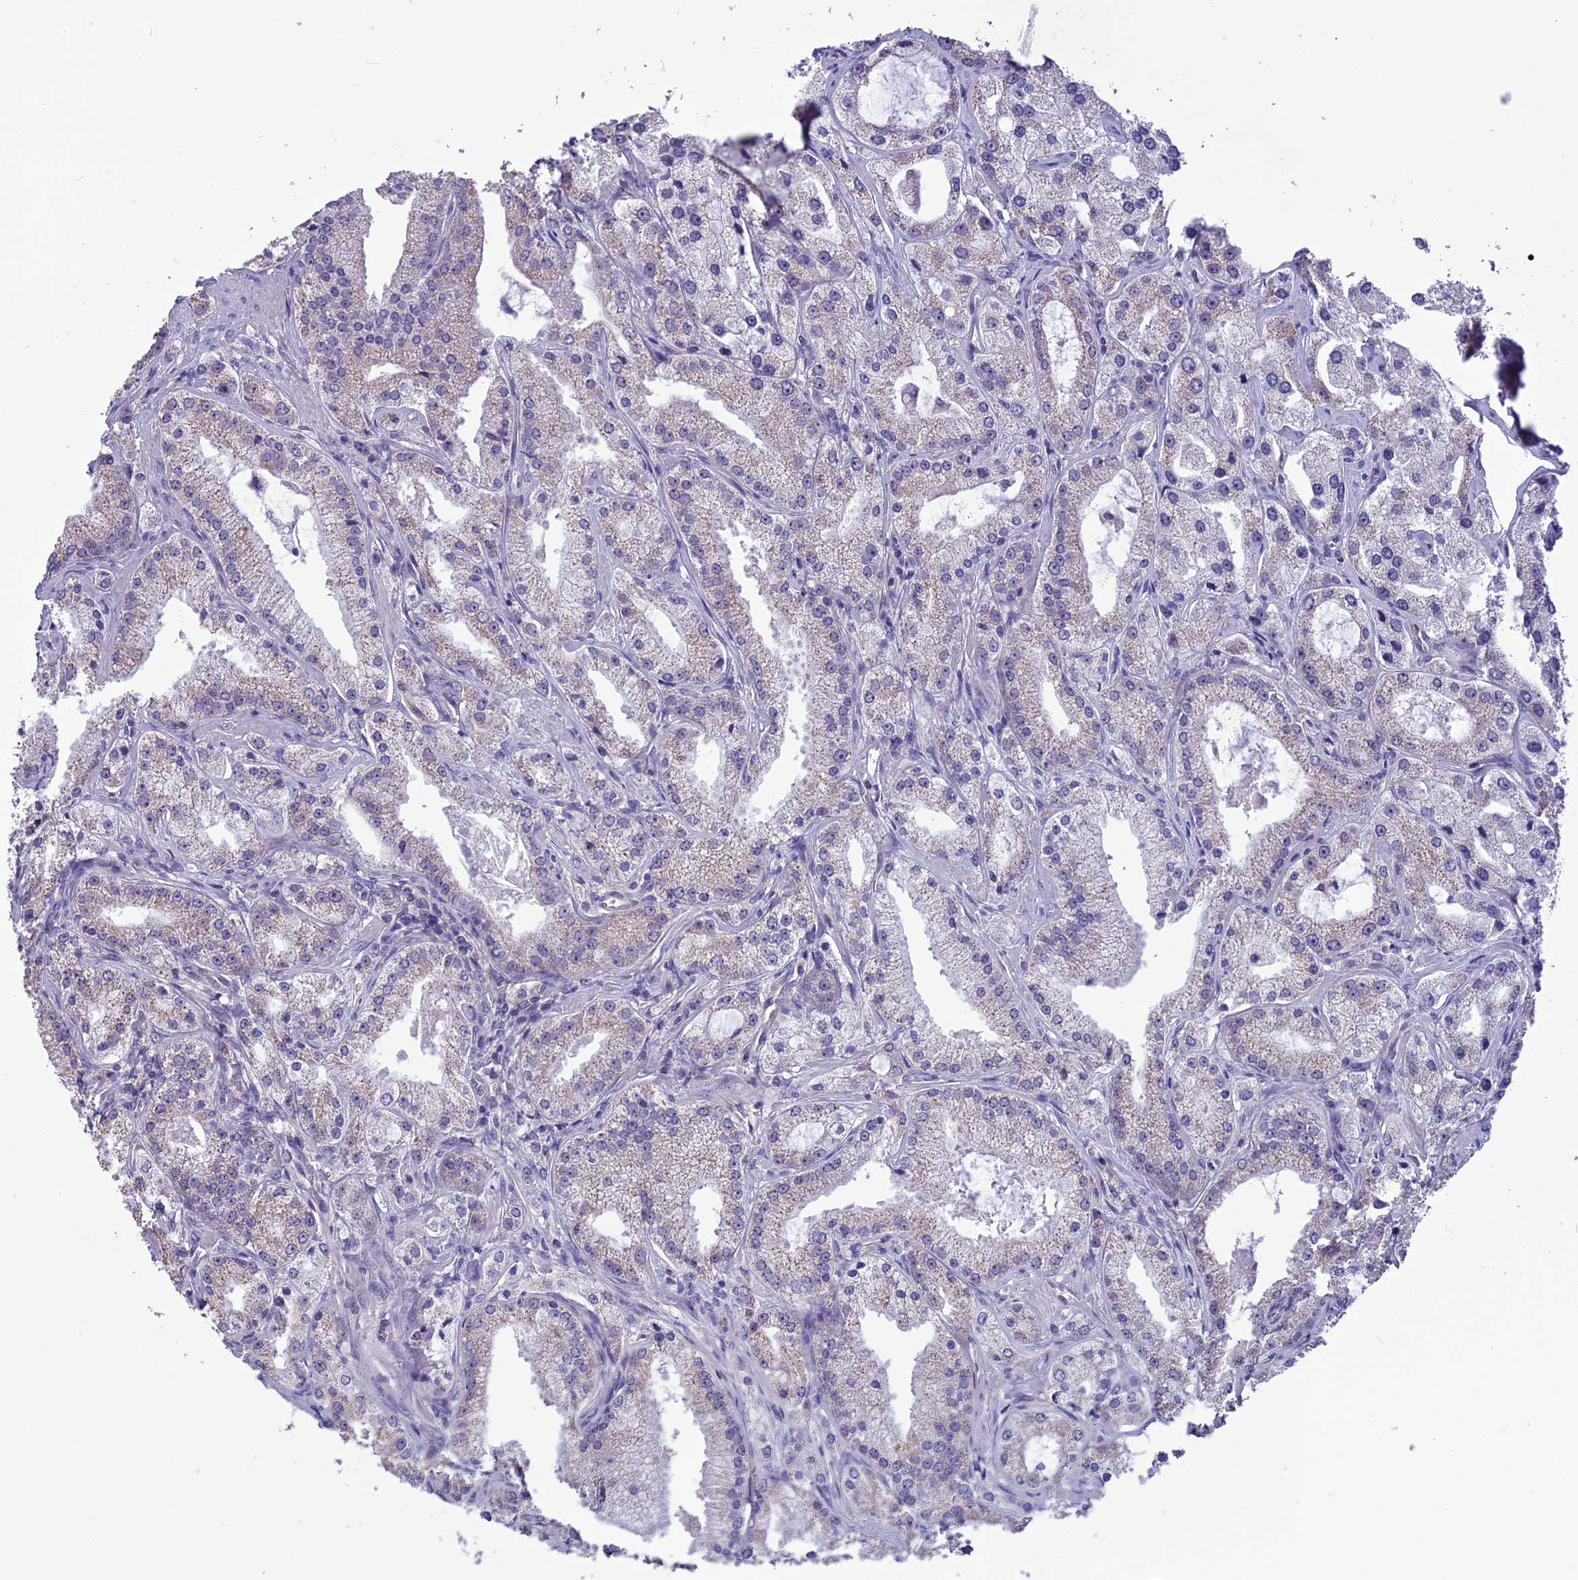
{"staining": {"intensity": "negative", "quantity": "none", "location": "none"}, "tissue": "prostate cancer", "cell_type": "Tumor cells", "image_type": "cancer", "snomed": [{"axis": "morphology", "description": "Adenocarcinoma, Low grade"}, {"axis": "topography", "description": "Prostate"}], "caption": "This image is of prostate cancer stained with IHC to label a protein in brown with the nuclei are counter-stained blue. There is no staining in tumor cells.", "gene": "PSMF1", "patient": {"sex": "male", "age": 69}}